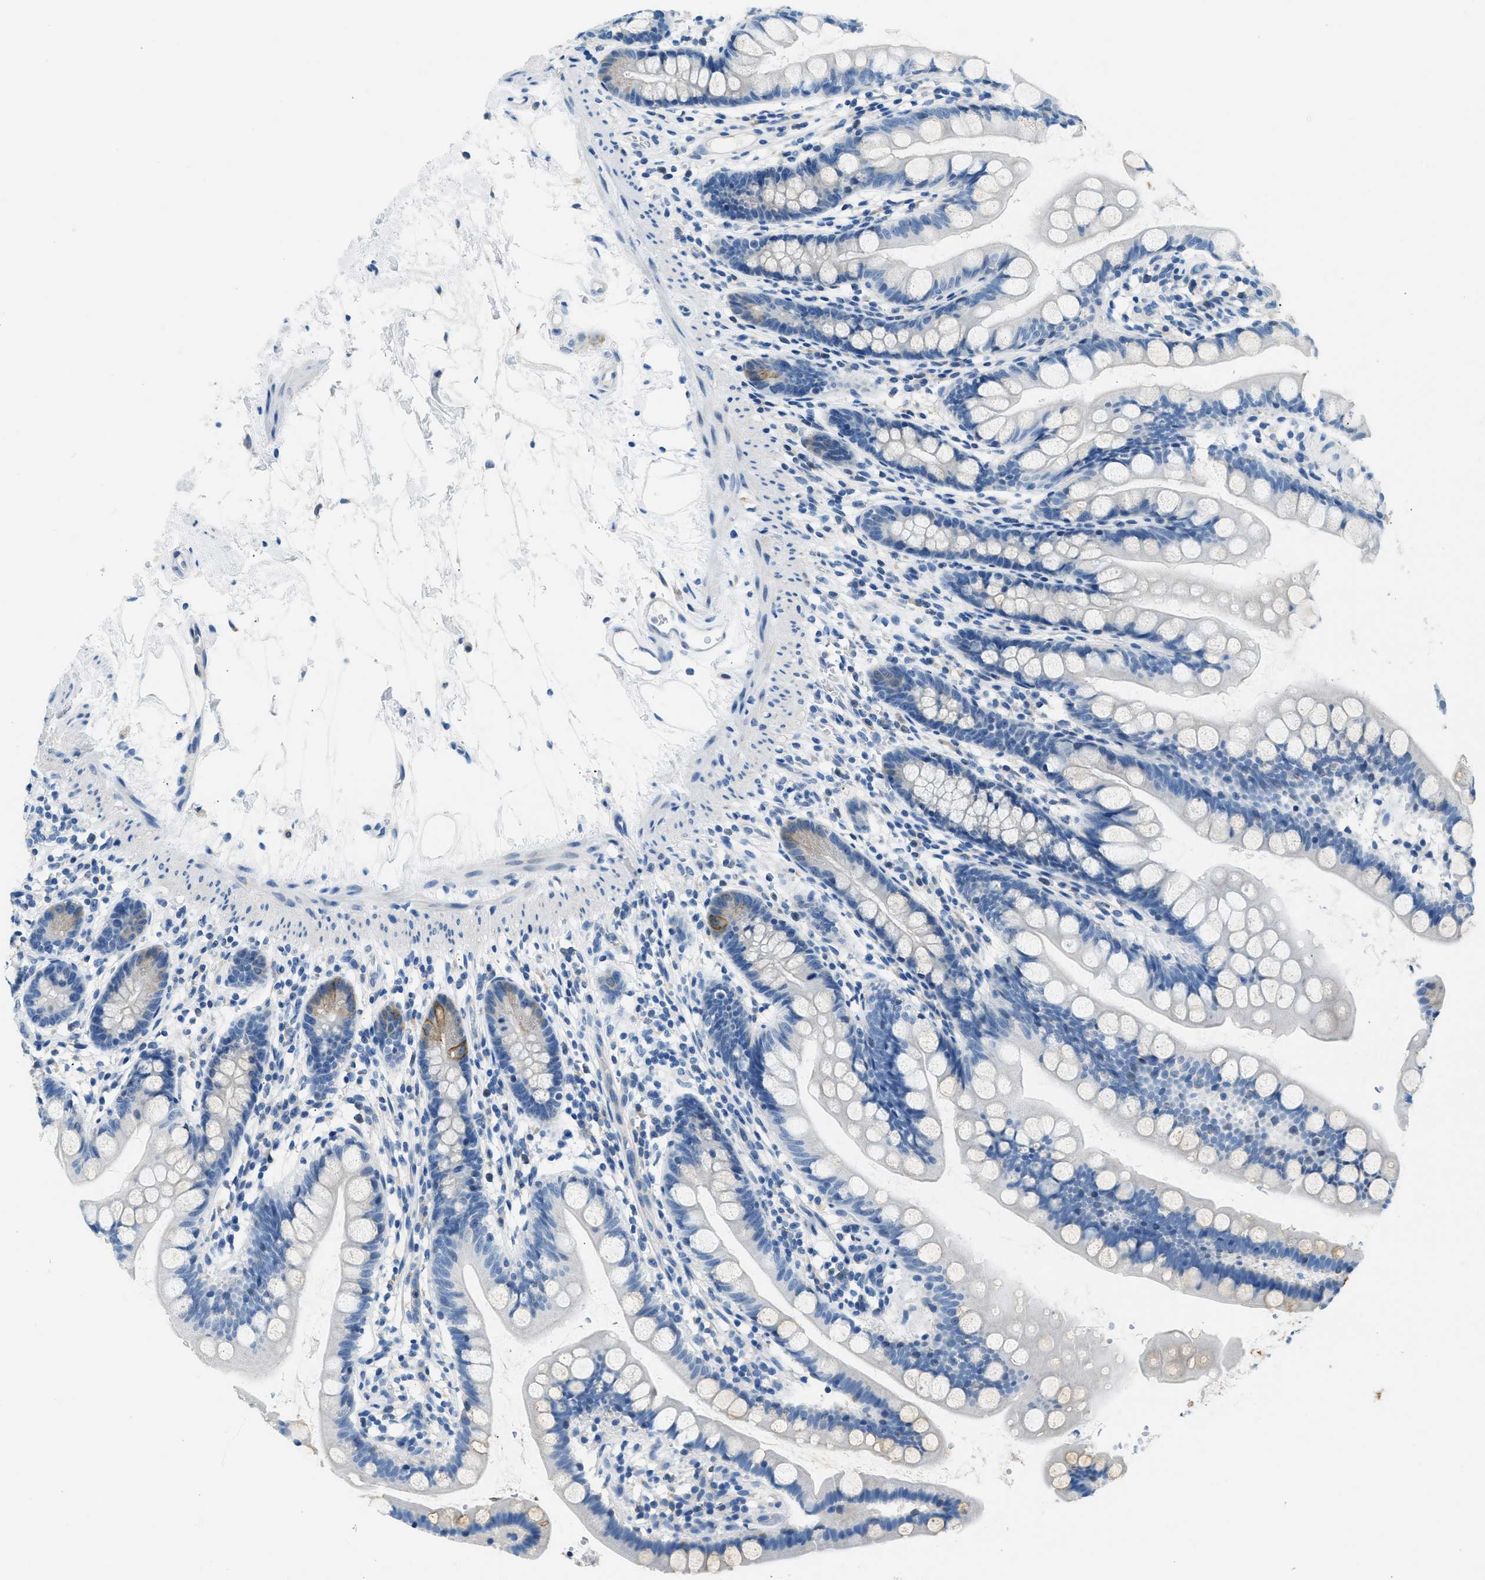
{"staining": {"intensity": "moderate", "quantity": "<25%", "location": "cytoplasmic/membranous"}, "tissue": "small intestine", "cell_type": "Glandular cells", "image_type": "normal", "snomed": [{"axis": "morphology", "description": "Normal tissue, NOS"}, {"axis": "topography", "description": "Small intestine"}], "caption": "Immunohistochemistry (IHC) (DAB) staining of unremarkable human small intestine exhibits moderate cytoplasmic/membranous protein positivity in approximately <25% of glandular cells.", "gene": "CLDN18", "patient": {"sex": "female", "age": 84}}